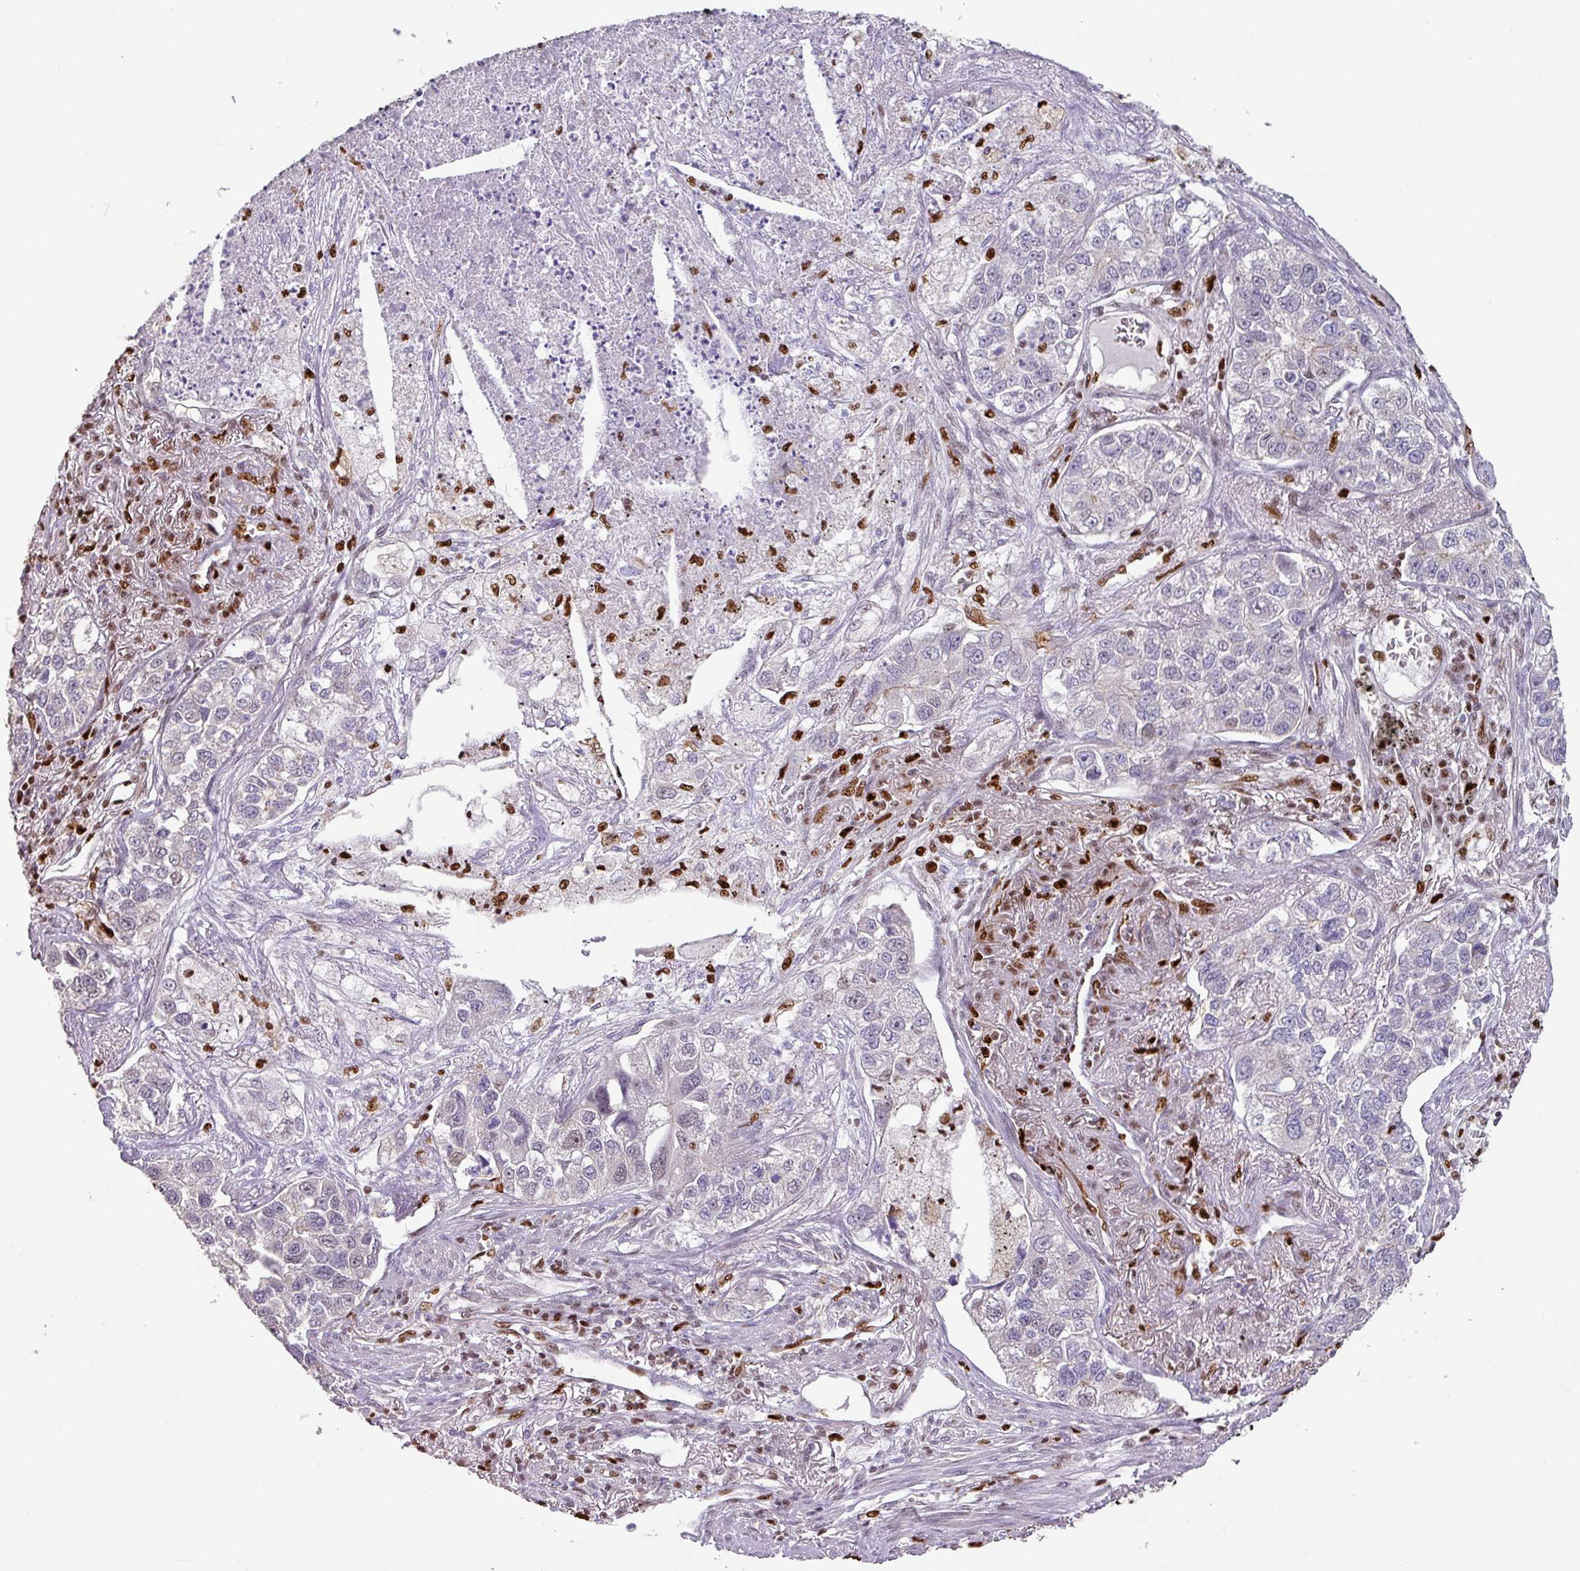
{"staining": {"intensity": "negative", "quantity": "none", "location": "none"}, "tissue": "lung cancer", "cell_type": "Tumor cells", "image_type": "cancer", "snomed": [{"axis": "morphology", "description": "Adenocarcinoma, NOS"}, {"axis": "topography", "description": "Lung"}], "caption": "The IHC image has no significant expression in tumor cells of lung cancer (adenocarcinoma) tissue.", "gene": "SAMHD1", "patient": {"sex": "male", "age": 49}}